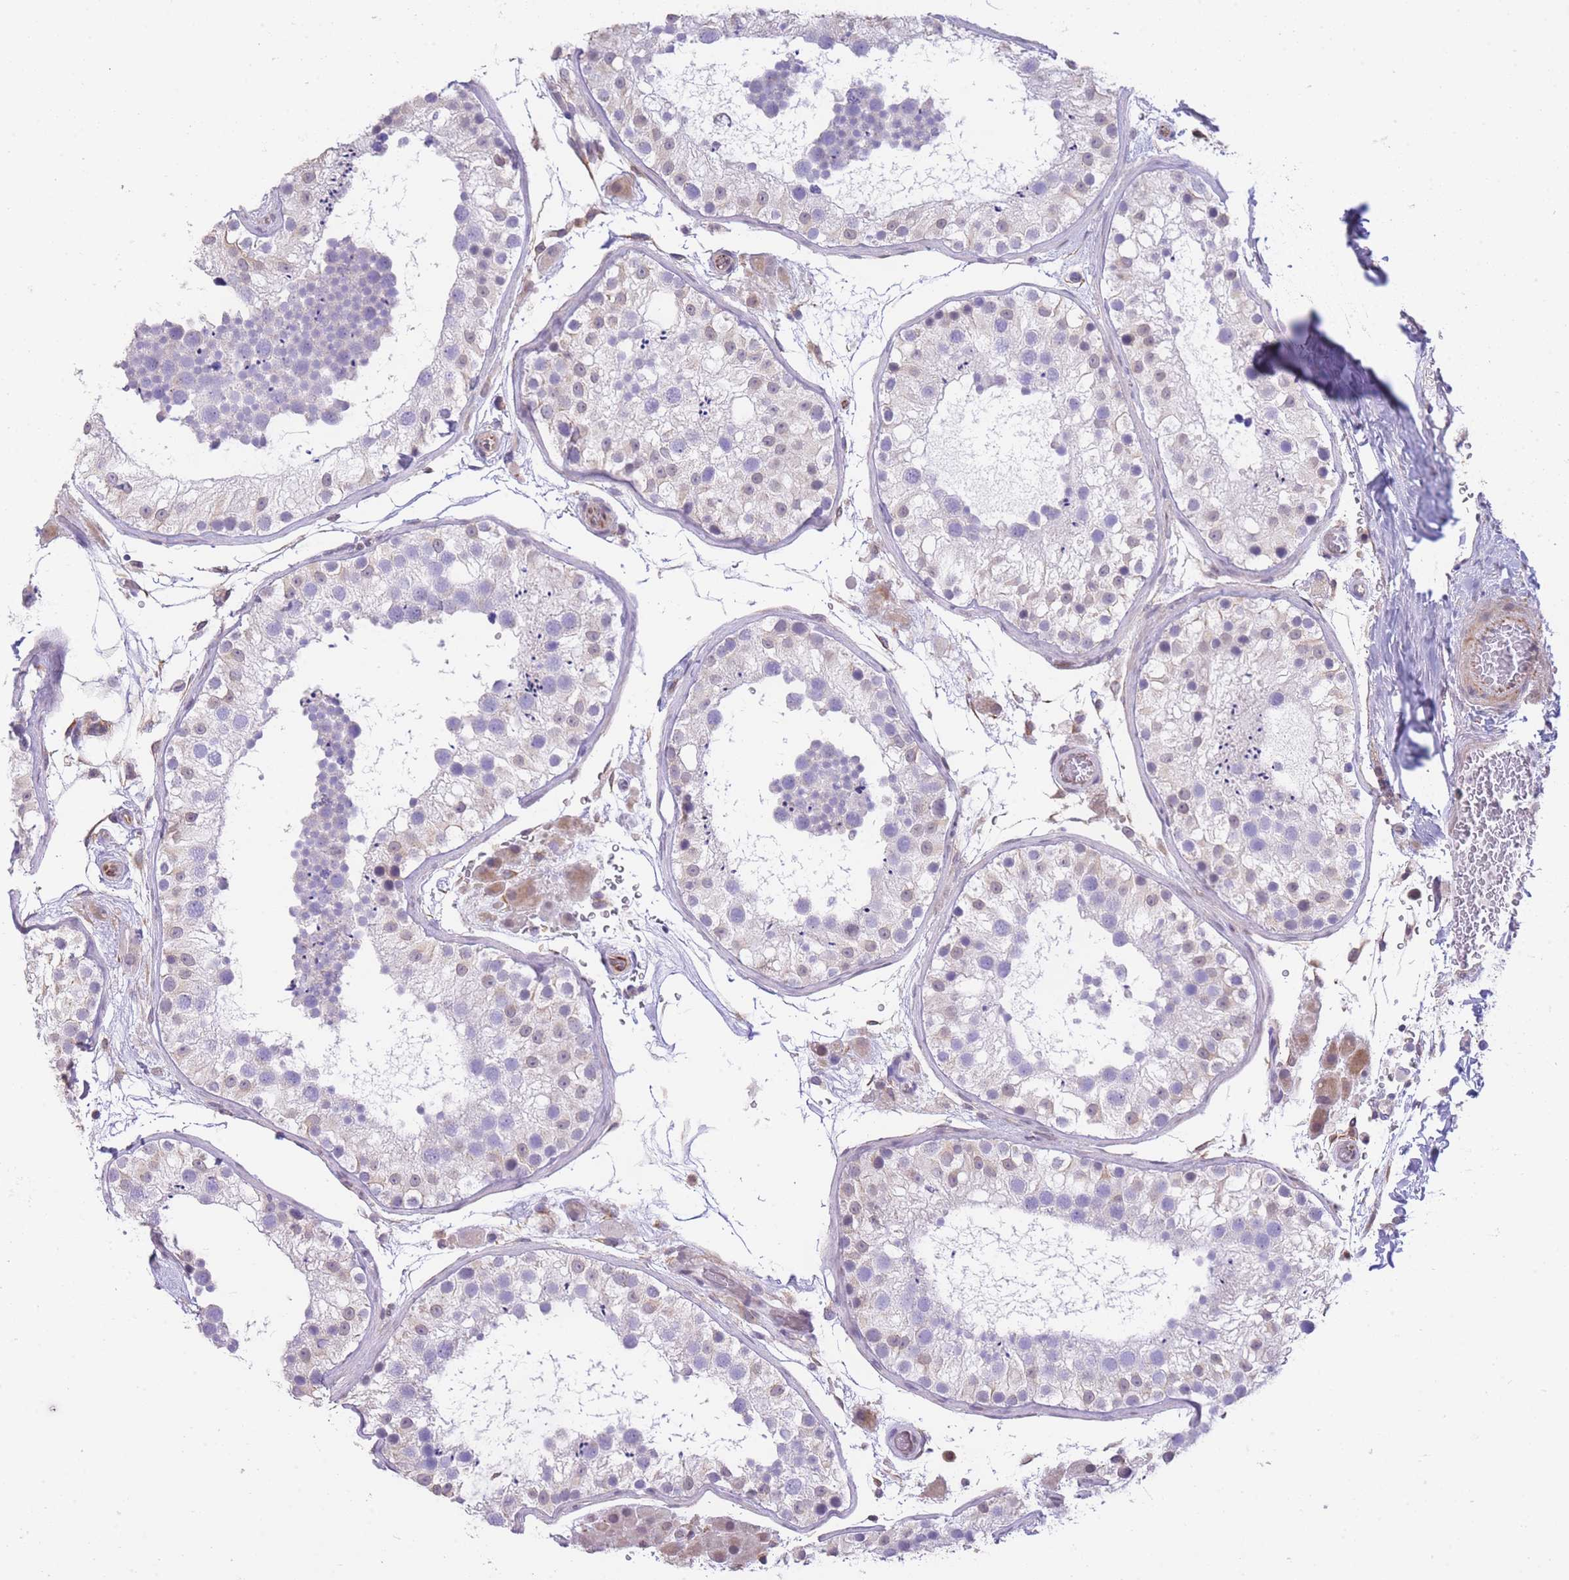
{"staining": {"intensity": "weak", "quantity": "<25%", "location": "cytoplasmic/membranous"}, "tissue": "testis", "cell_type": "Cells in seminiferous ducts", "image_type": "normal", "snomed": [{"axis": "morphology", "description": "Normal tissue, NOS"}, {"axis": "topography", "description": "Testis"}], "caption": "The micrograph exhibits no significant expression in cells in seminiferous ducts of testis.", "gene": "CTBP1", "patient": {"sex": "male", "age": 26}}